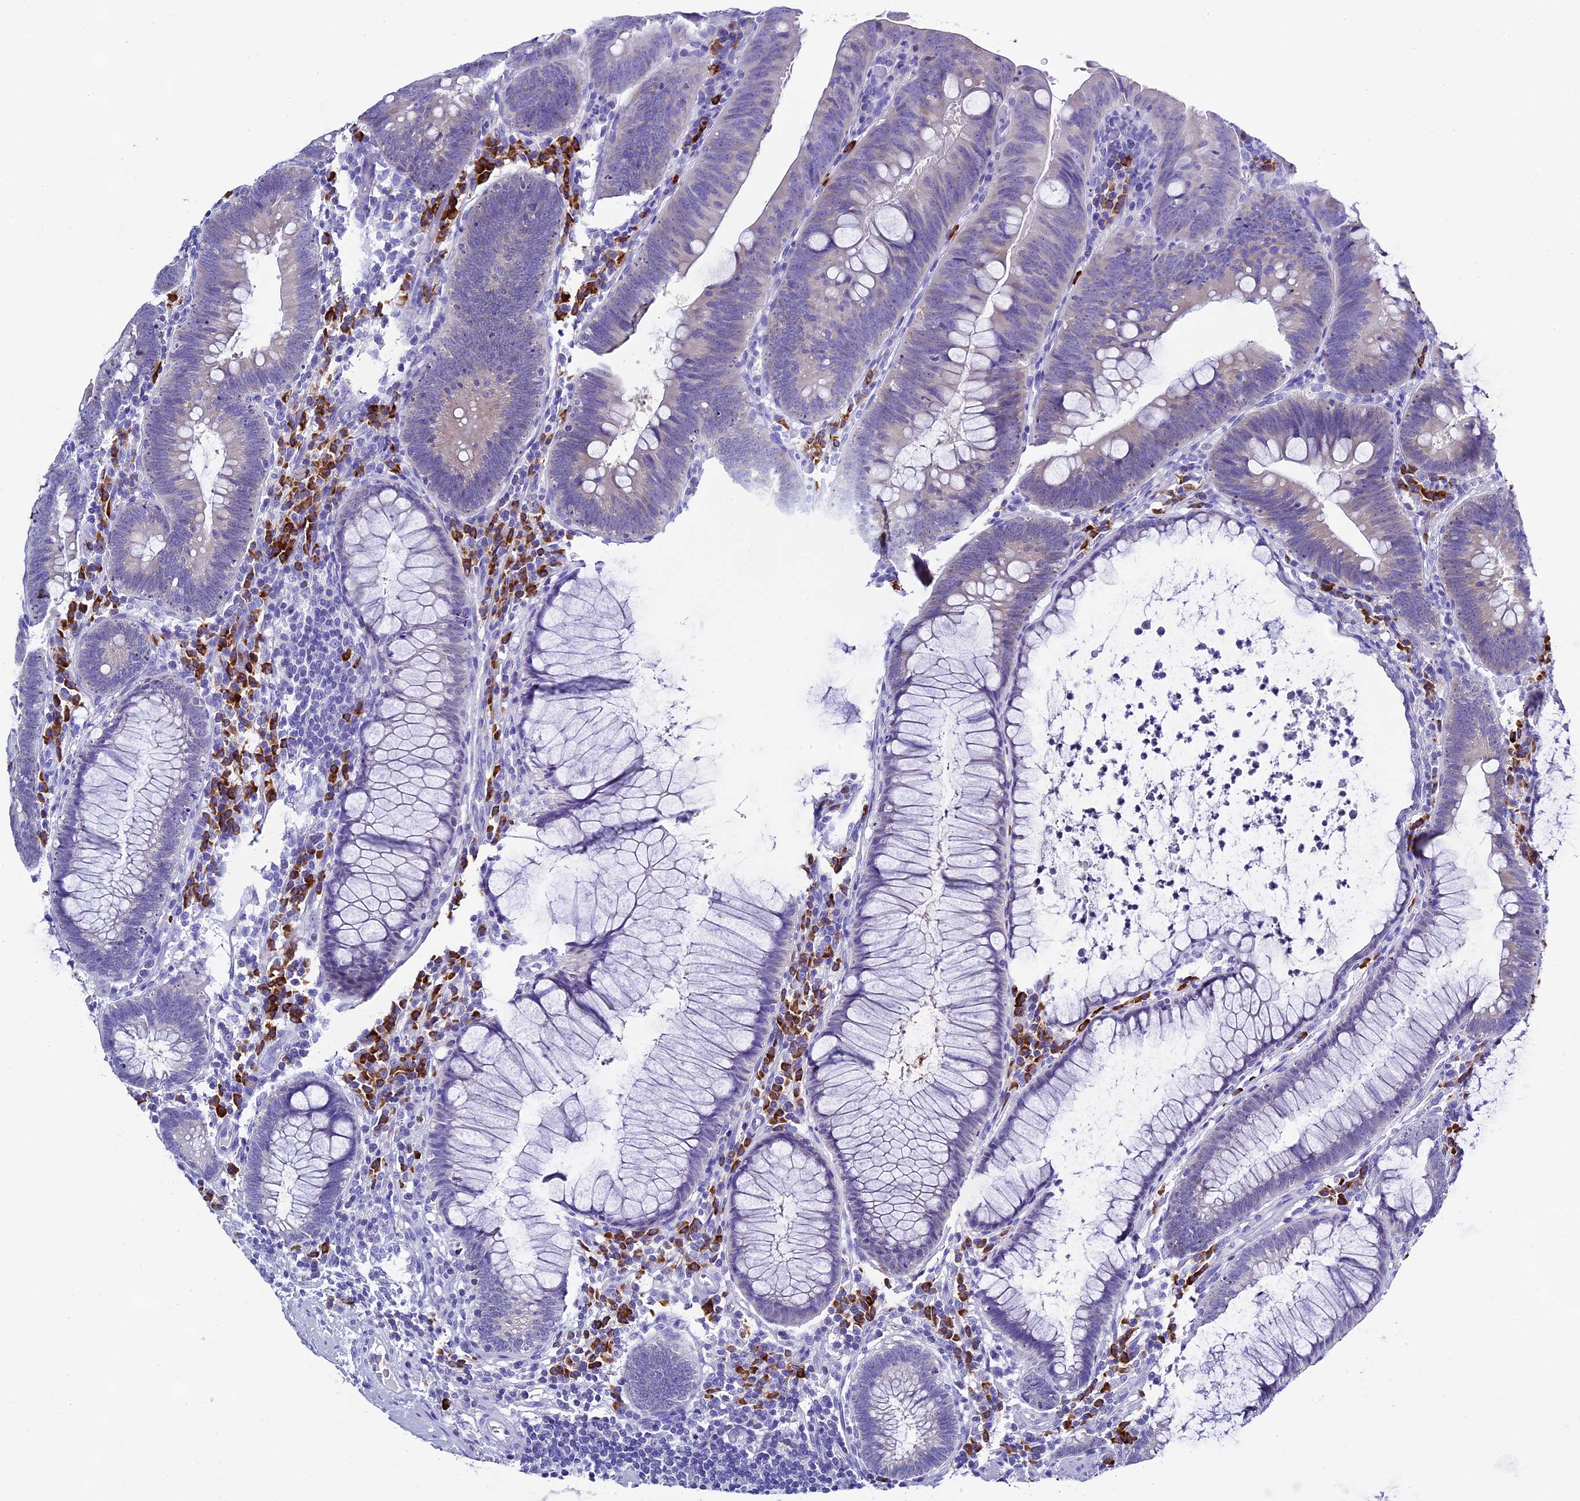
{"staining": {"intensity": "negative", "quantity": "none", "location": "none"}, "tissue": "colorectal cancer", "cell_type": "Tumor cells", "image_type": "cancer", "snomed": [{"axis": "morphology", "description": "Adenocarcinoma, NOS"}, {"axis": "topography", "description": "Rectum"}], "caption": "Immunohistochemical staining of human colorectal adenocarcinoma displays no significant expression in tumor cells. (Immunohistochemistry, brightfield microscopy, high magnification).", "gene": "FKBP11", "patient": {"sex": "female", "age": 75}}